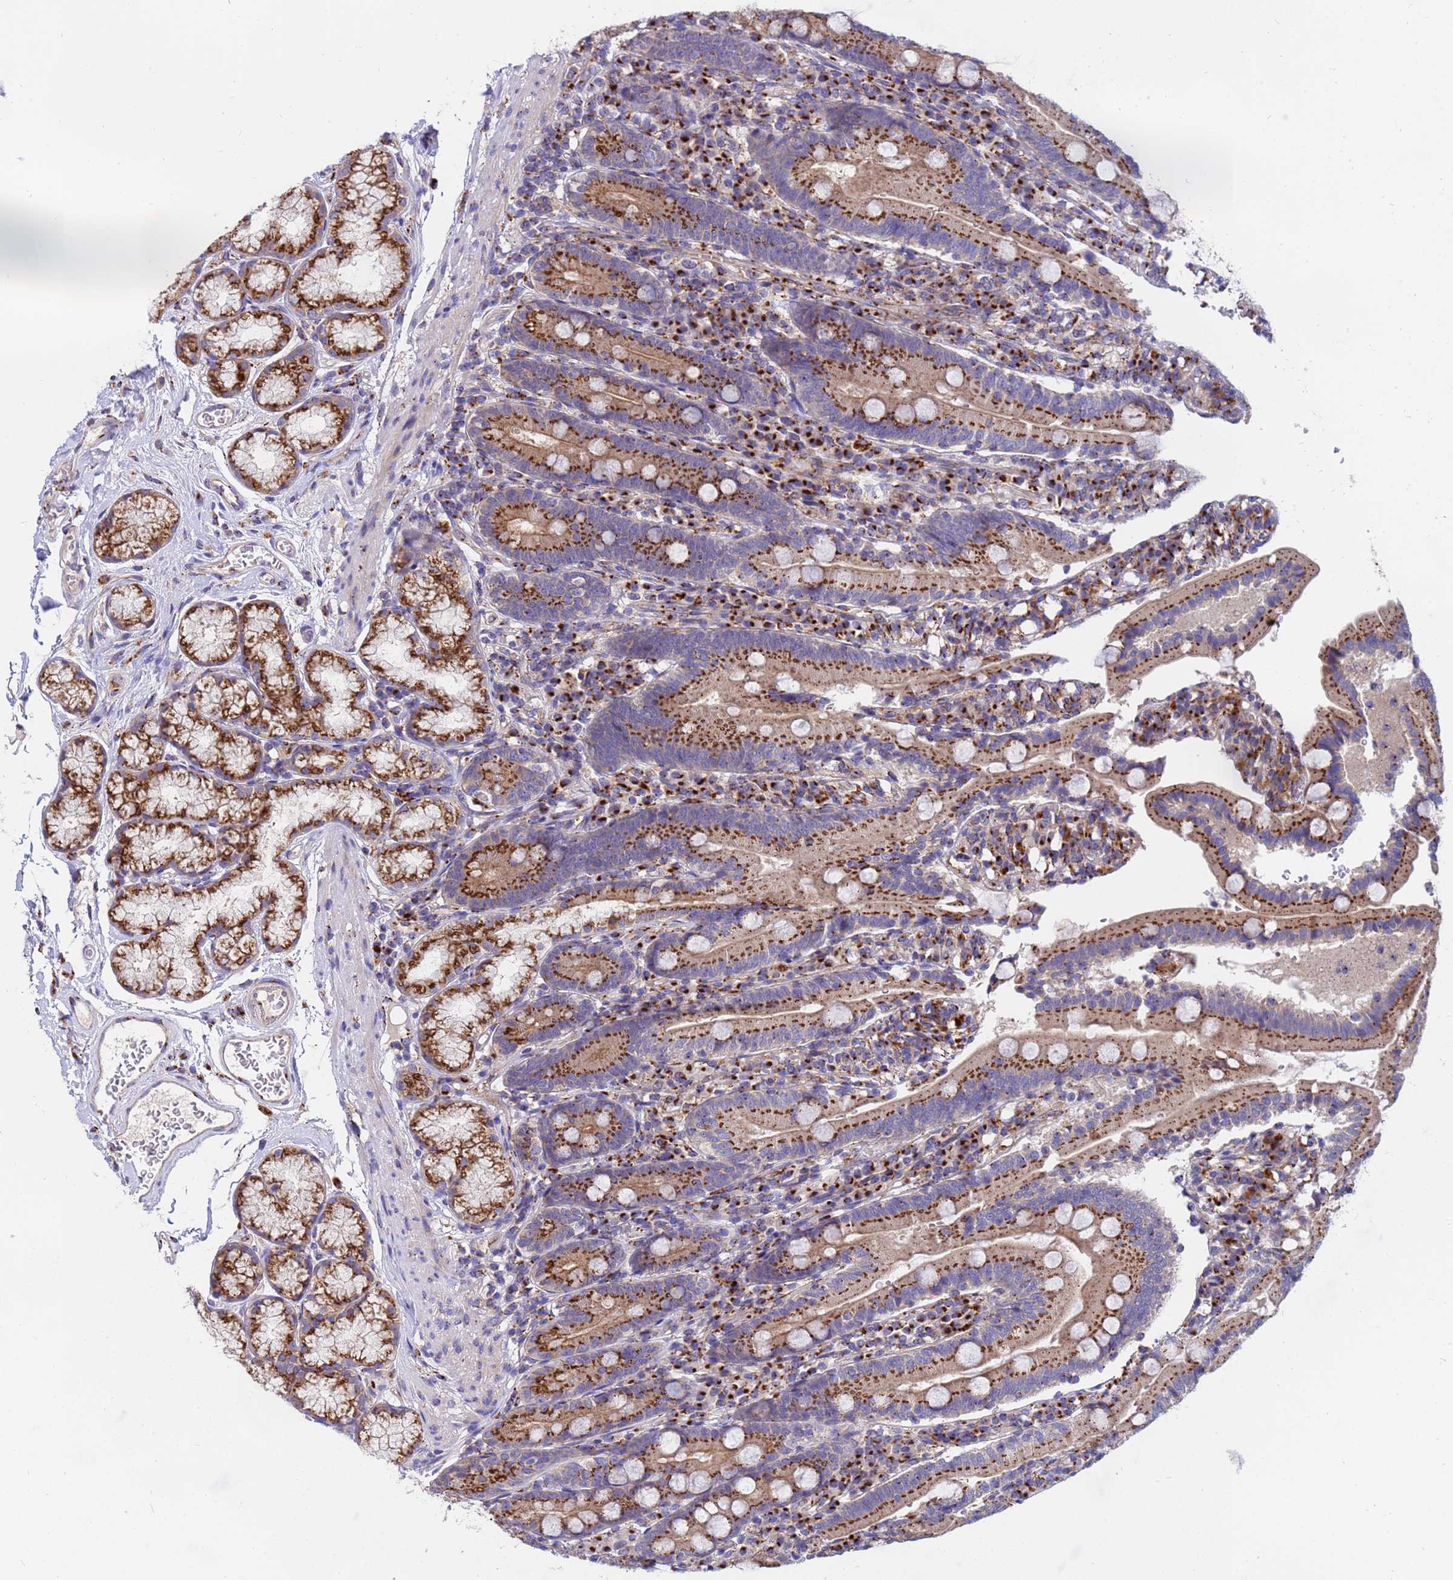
{"staining": {"intensity": "strong", "quantity": ">75%", "location": "cytoplasmic/membranous"}, "tissue": "duodenum", "cell_type": "Glandular cells", "image_type": "normal", "snomed": [{"axis": "morphology", "description": "Normal tissue, NOS"}, {"axis": "topography", "description": "Duodenum"}], "caption": "Protein analysis of unremarkable duodenum demonstrates strong cytoplasmic/membranous staining in about >75% of glandular cells. The staining was performed using DAB to visualize the protein expression in brown, while the nuclei were stained in blue with hematoxylin (Magnification: 20x).", "gene": "HPS3", "patient": {"sex": "female", "age": 67}}